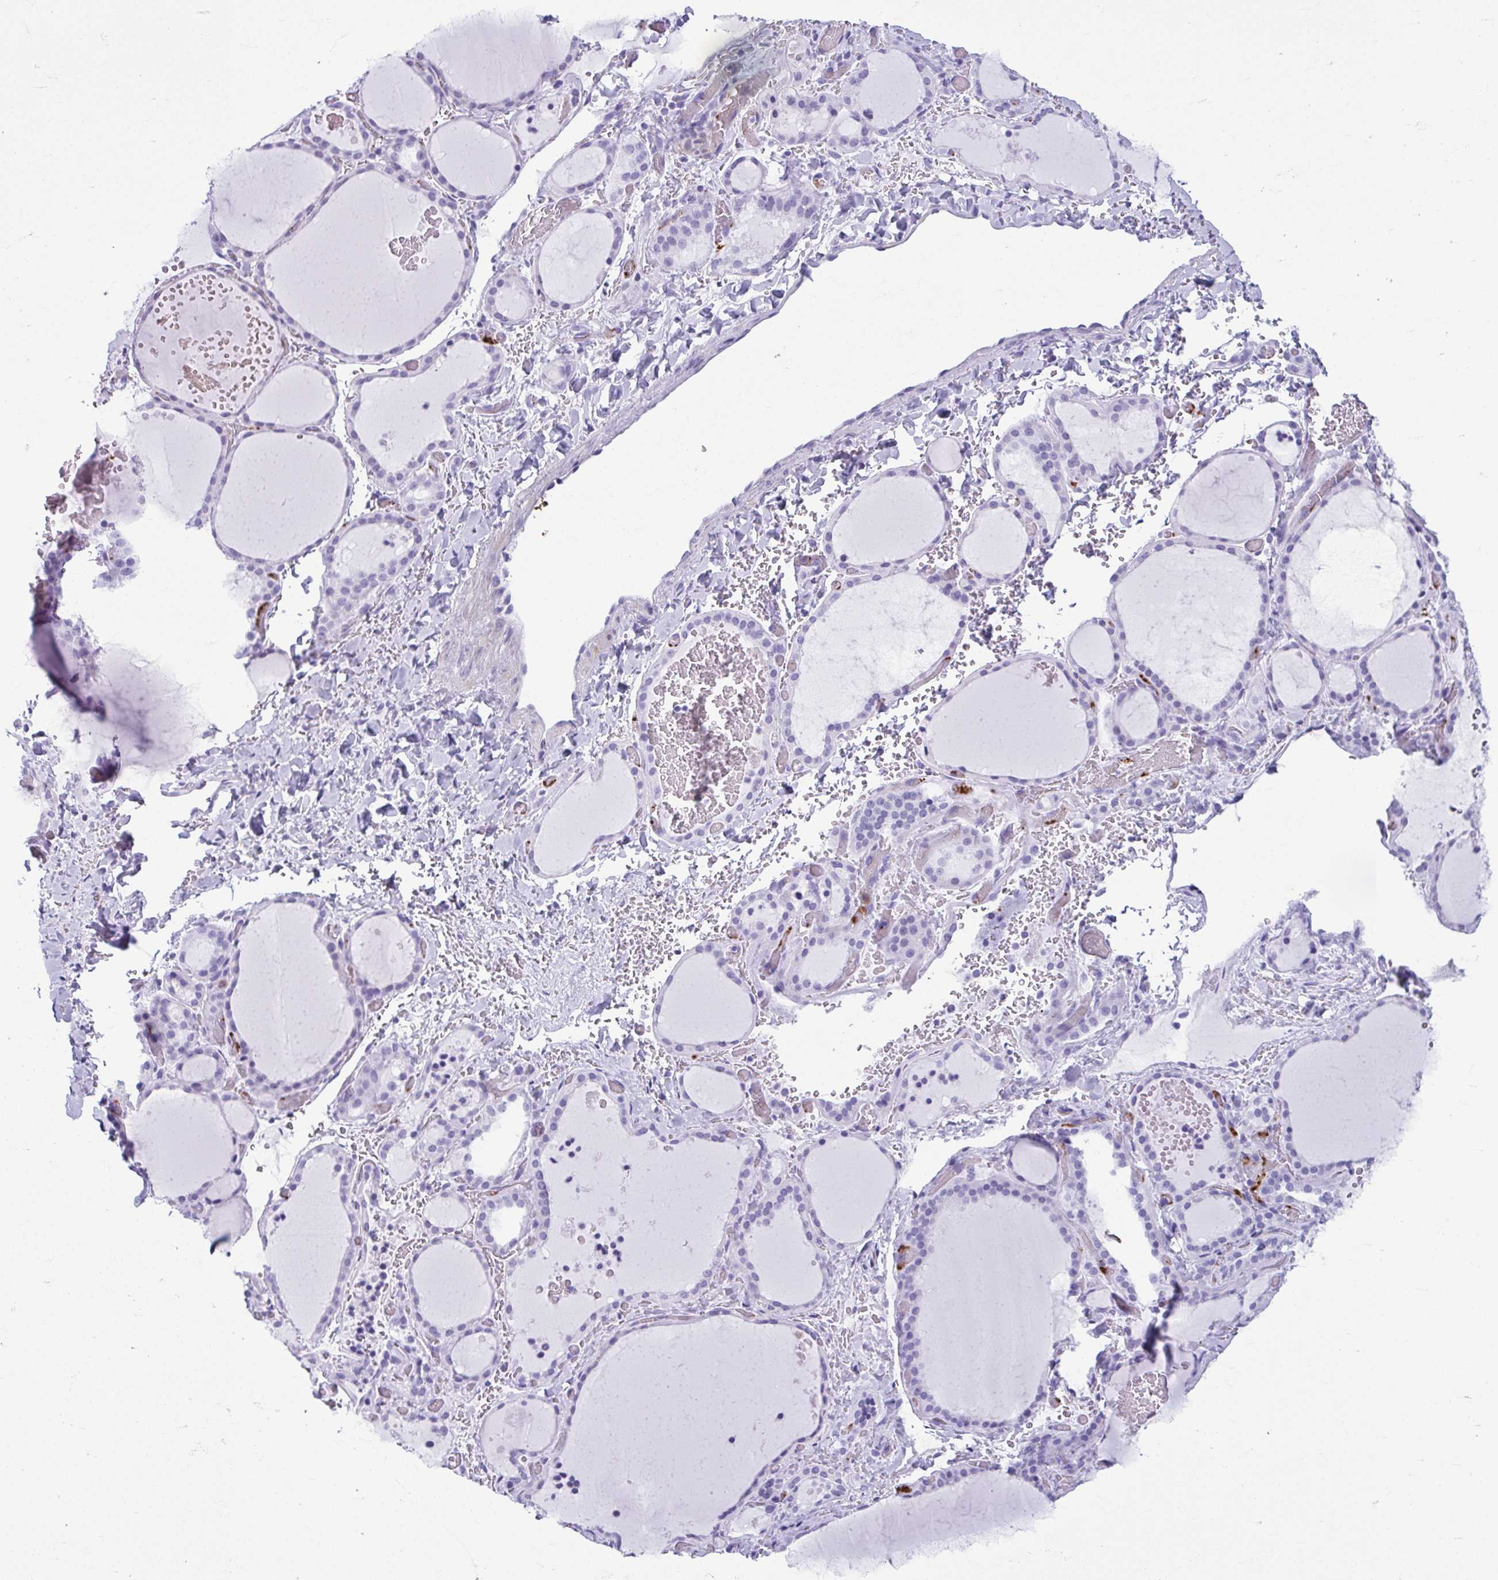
{"staining": {"intensity": "negative", "quantity": "none", "location": "none"}, "tissue": "thyroid gland", "cell_type": "Glandular cells", "image_type": "normal", "snomed": [{"axis": "morphology", "description": "Normal tissue, NOS"}, {"axis": "topography", "description": "Thyroid gland"}], "caption": "An IHC image of unremarkable thyroid gland is shown. There is no staining in glandular cells of thyroid gland. Brightfield microscopy of immunohistochemistry stained with DAB (3,3'-diaminobenzidine) (brown) and hematoxylin (blue), captured at high magnification.", "gene": "TCEAL3", "patient": {"sex": "female", "age": 36}}